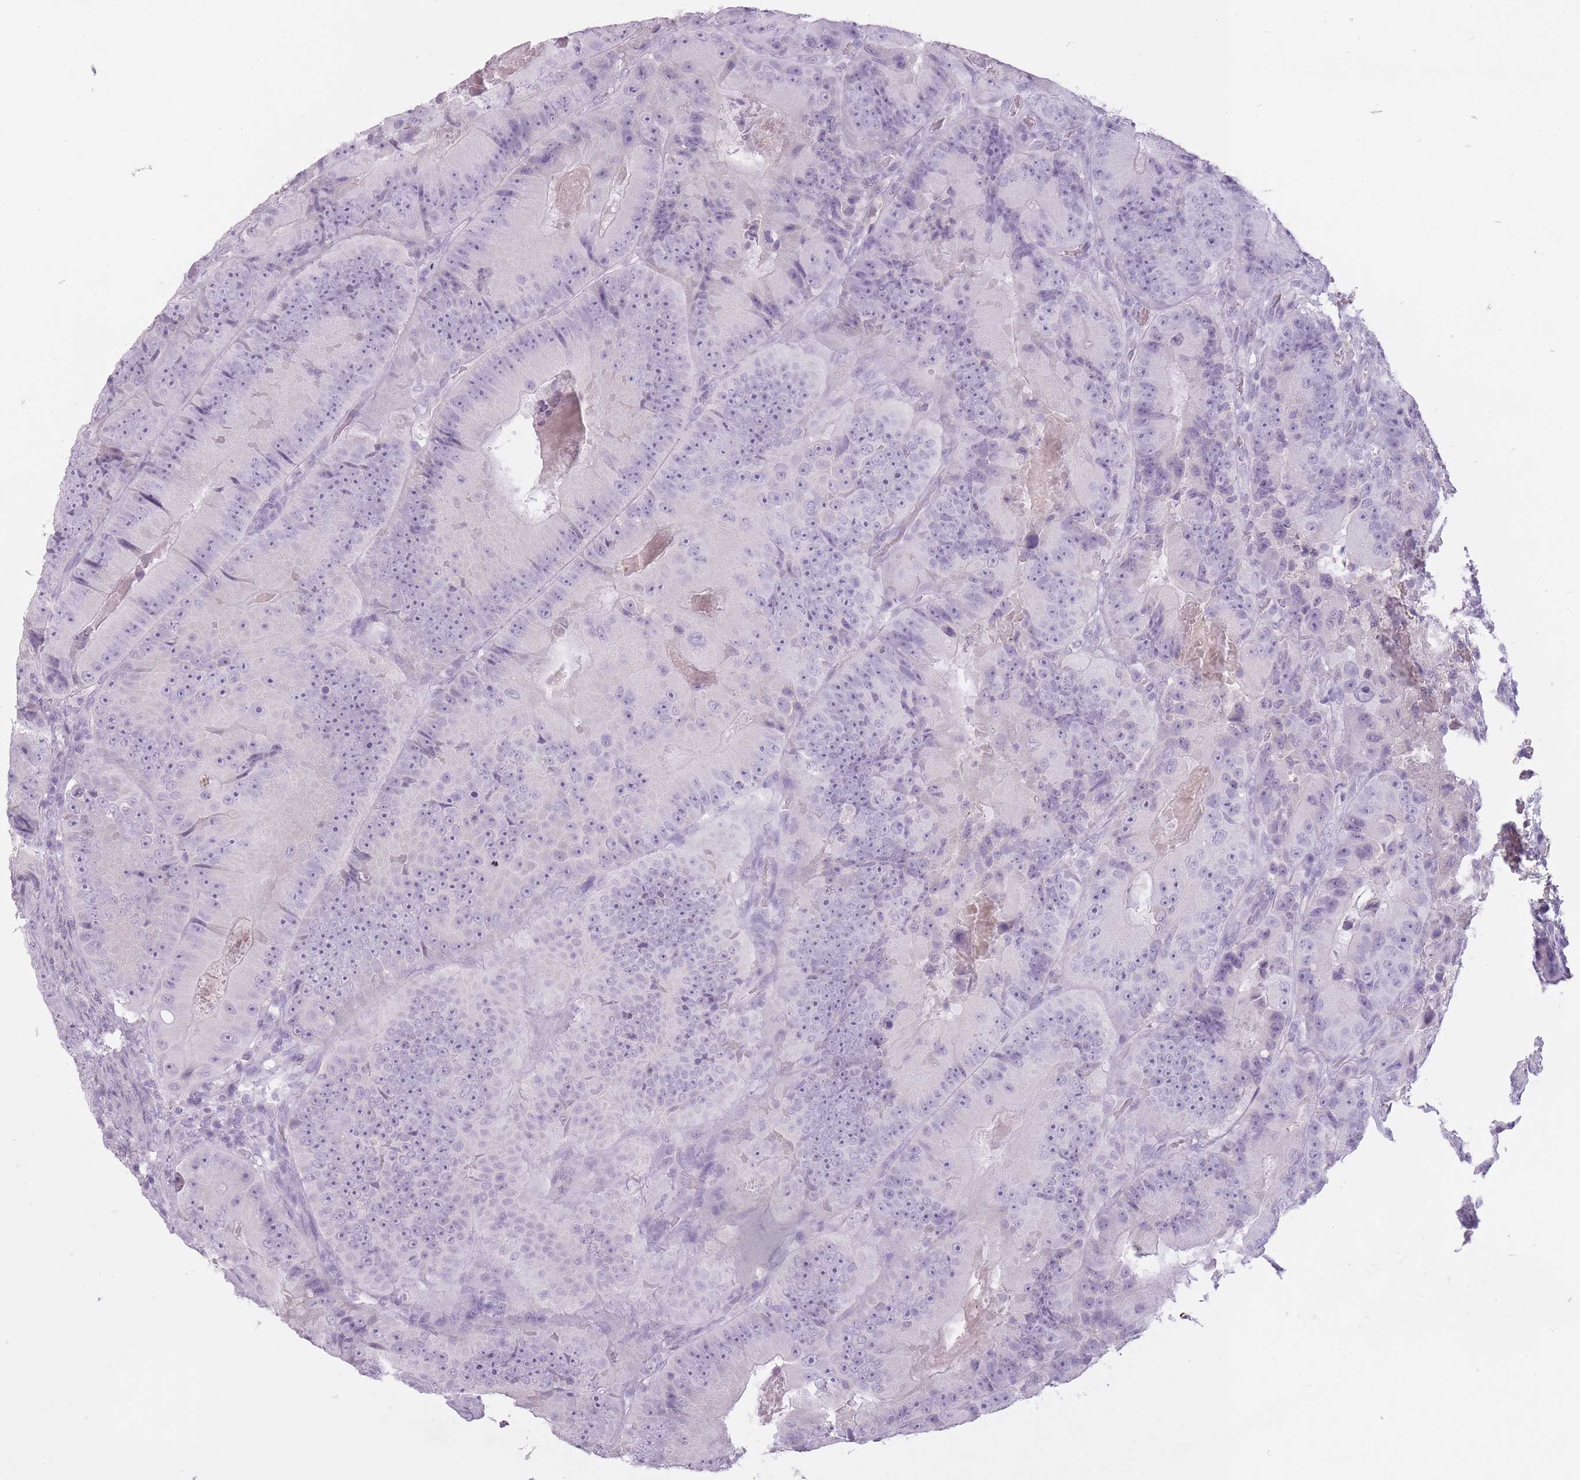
{"staining": {"intensity": "negative", "quantity": "none", "location": "none"}, "tissue": "colorectal cancer", "cell_type": "Tumor cells", "image_type": "cancer", "snomed": [{"axis": "morphology", "description": "Adenocarcinoma, NOS"}, {"axis": "topography", "description": "Colon"}], "caption": "A histopathology image of colorectal cancer (adenocarcinoma) stained for a protein displays no brown staining in tumor cells. Brightfield microscopy of immunohistochemistry (IHC) stained with DAB (brown) and hematoxylin (blue), captured at high magnification.", "gene": "RFX4", "patient": {"sex": "female", "age": 86}}